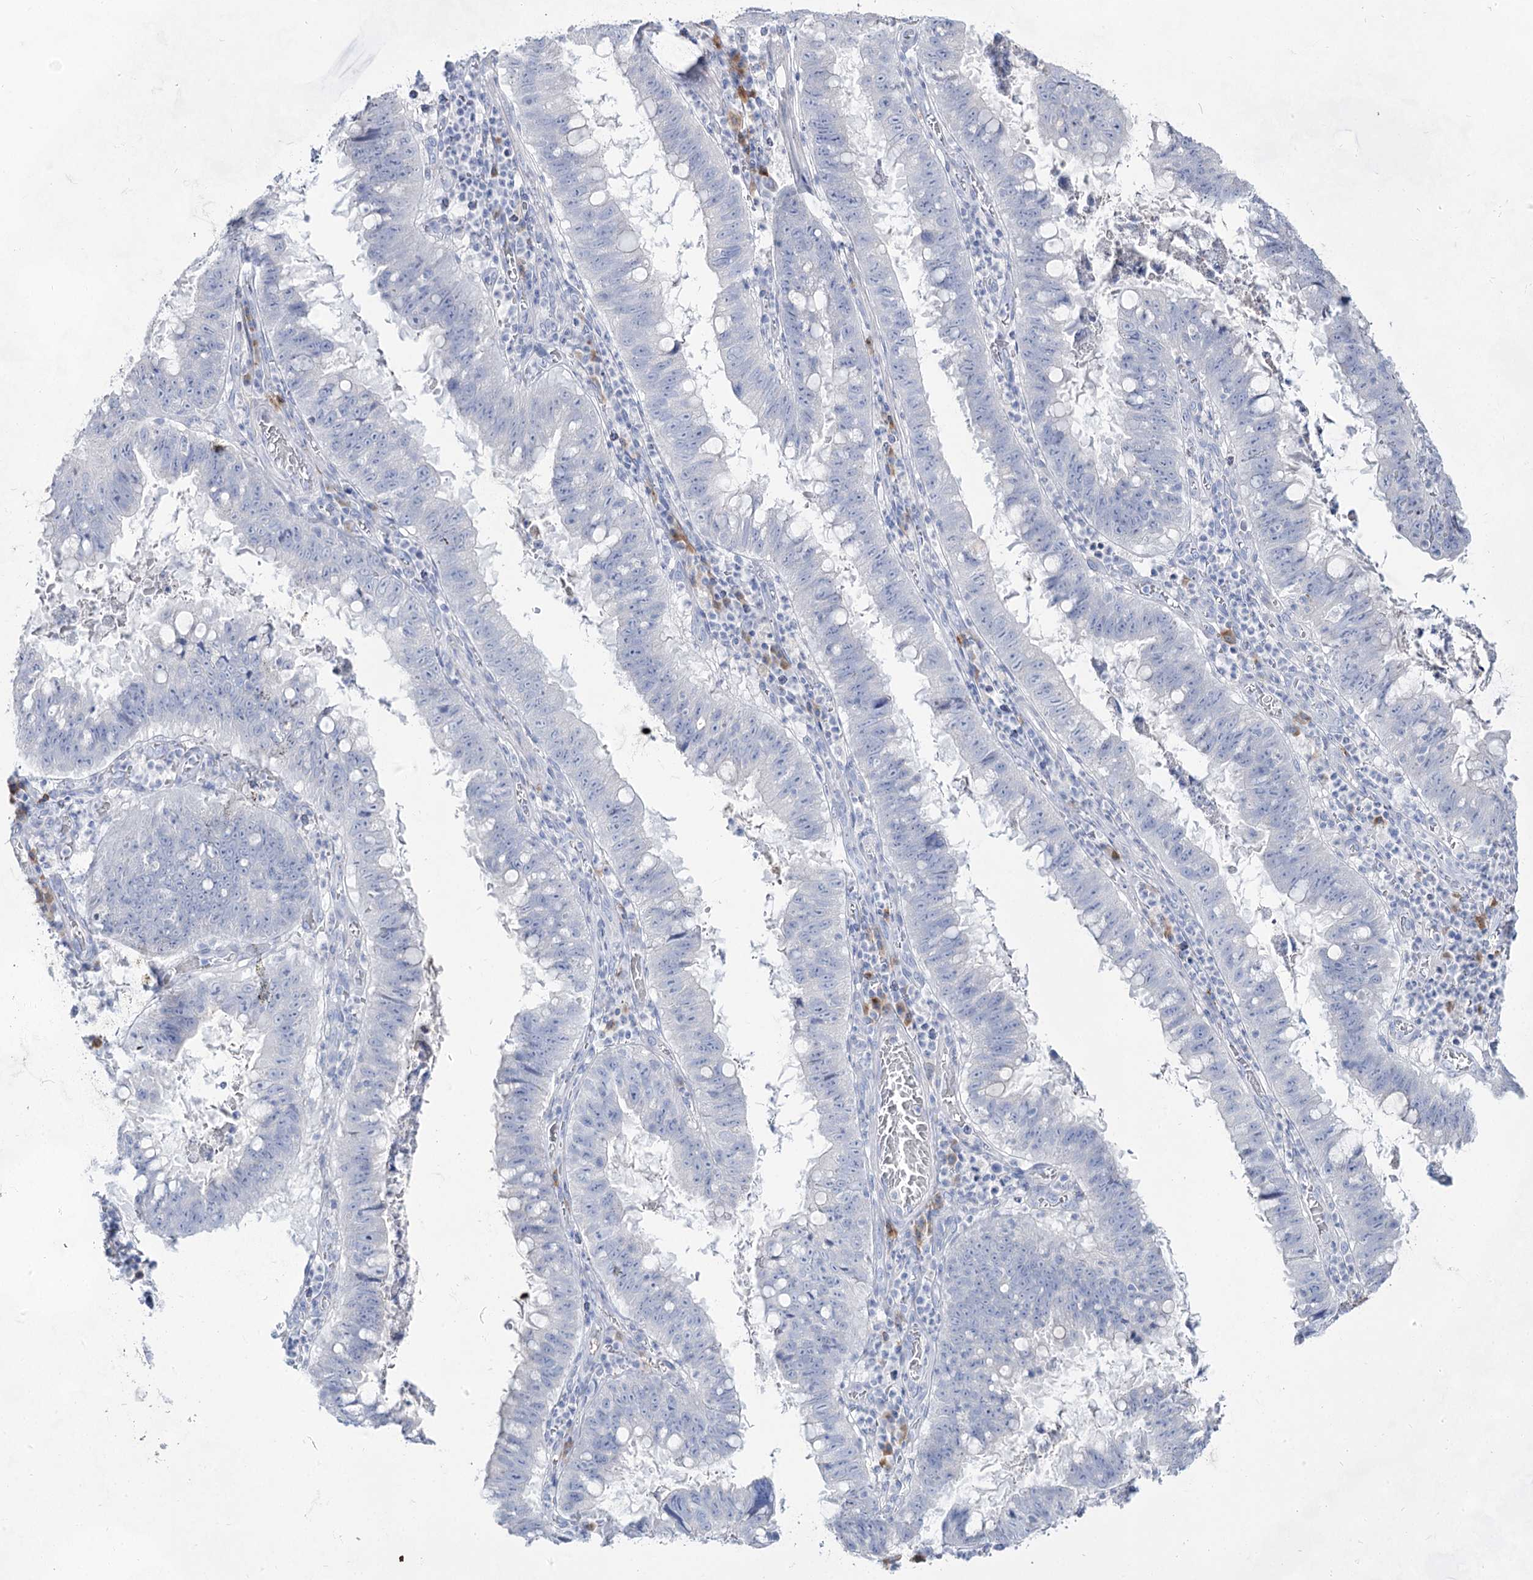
{"staining": {"intensity": "negative", "quantity": "none", "location": "none"}, "tissue": "stomach cancer", "cell_type": "Tumor cells", "image_type": "cancer", "snomed": [{"axis": "morphology", "description": "Adenocarcinoma, NOS"}, {"axis": "topography", "description": "Stomach"}], "caption": "This is a micrograph of immunohistochemistry staining of stomach adenocarcinoma, which shows no positivity in tumor cells.", "gene": "ACRV1", "patient": {"sex": "male", "age": 59}}